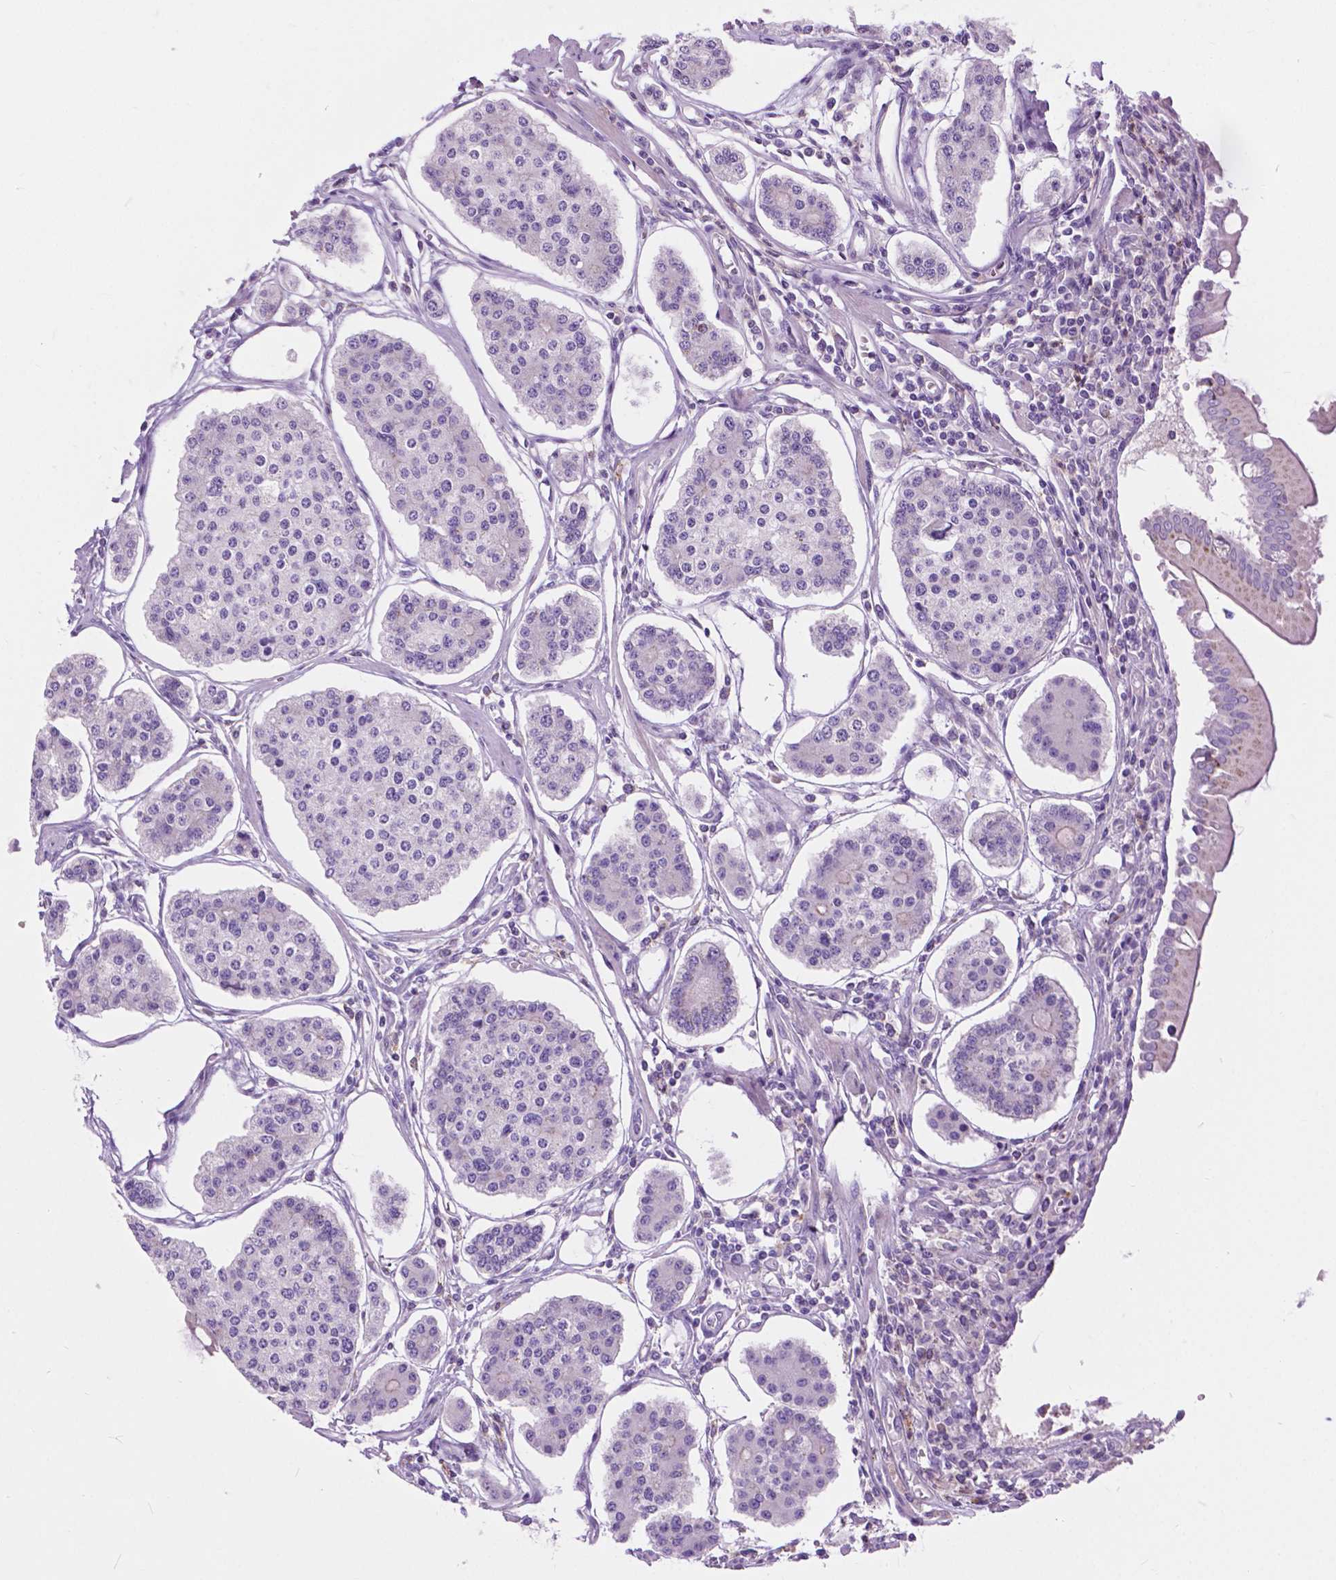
{"staining": {"intensity": "negative", "quantity": "none", "location": "none"}, "tissue": "carcinoid", "cell_type": "Tumor cells", "image_type": "cancer", "snomed": [{"axis": "morphology", "description": "Carcinoid, malignant, NOS"}, {"axis": "topography", "description": "Small intestine"}], "caption": "The IHC micrograph has no significant staining in tumor cells of carcinoid tissue.", "gene": "PRR35", "patient": {"sex": "female", "age": 65}}